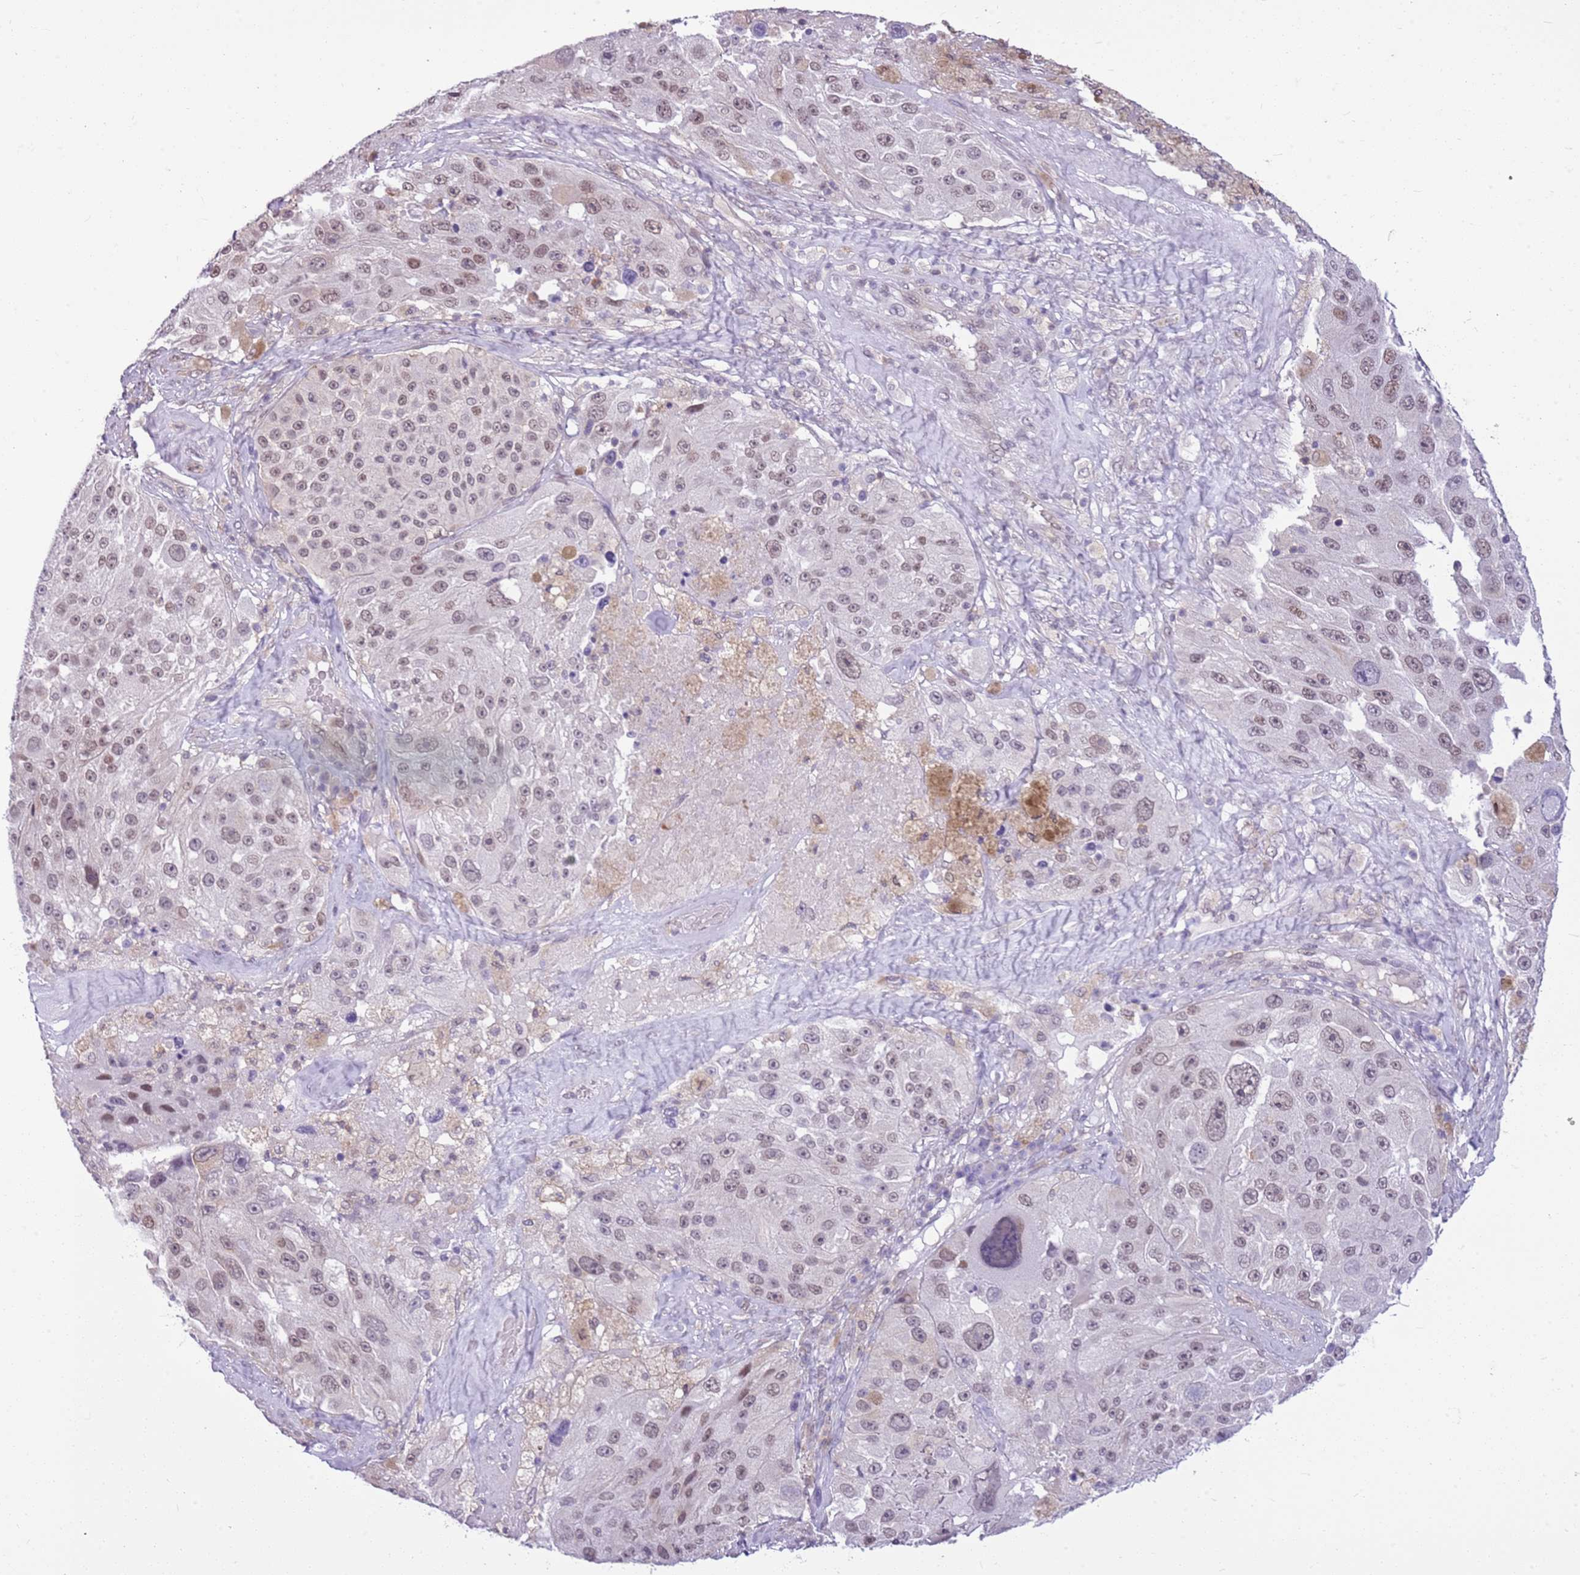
{"staining": {"intensity": "moderate", "quantity": "25%-75%", "location": "nuclear"}, "tissue": "melanoma", "cell_type": "Tumor cells", "image_type": "cancer", "snomed": [{"axis": "morphology", "description": "Malignant melanoma, Metastatic site"}, {"axis": "topography", "description": "Lymph node"}], "caption": "The histopathology image exhibits immunohistochemical staining of malignant melanoma (metastatic site). There is moderate nuclear staining is appreciated in about 25%-75% of tumor cells.", "gene": "DHX32", "patient": {"sex": "male", "age": 62}}